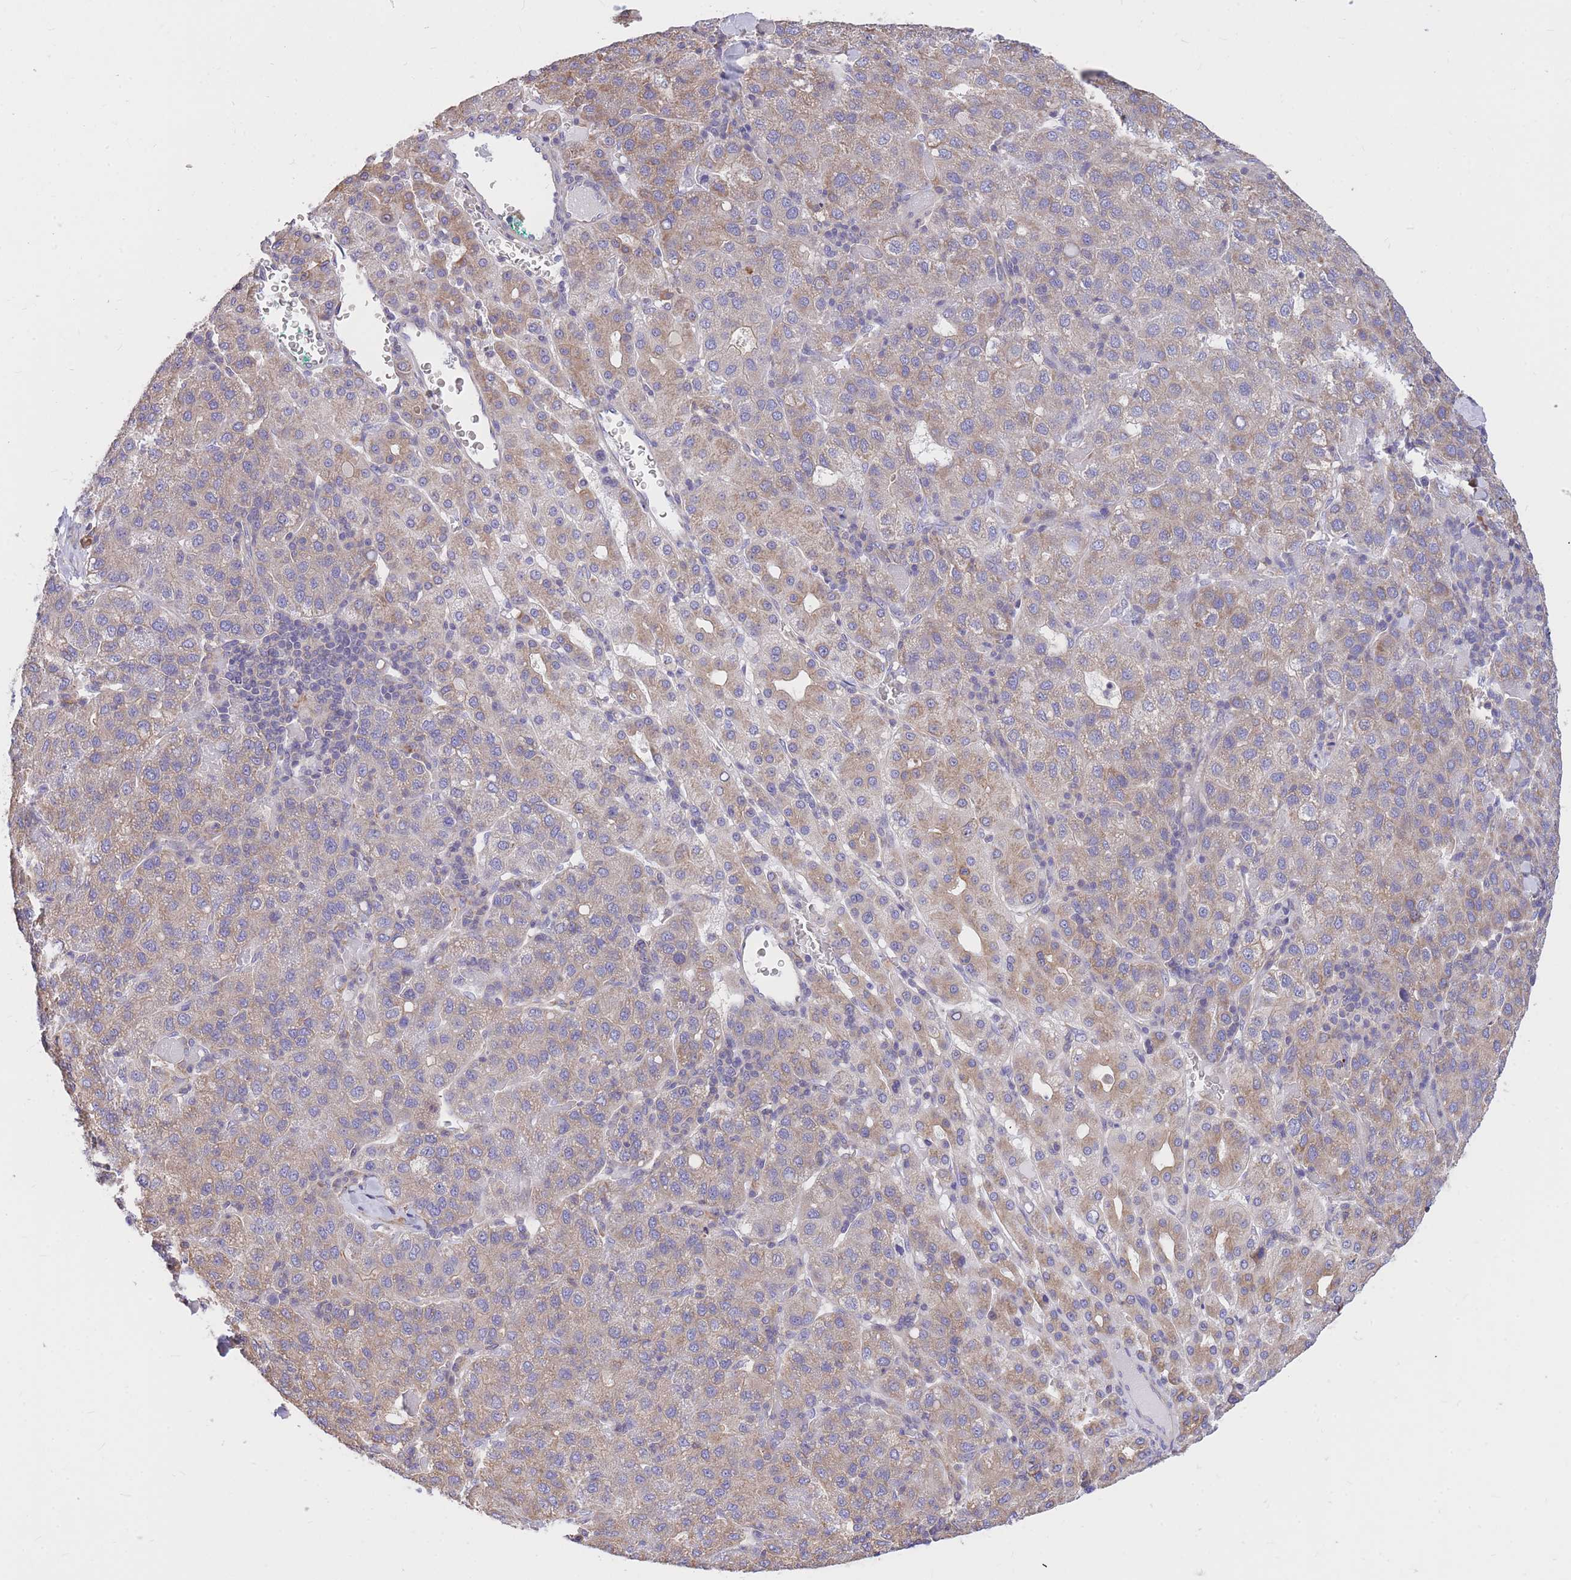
{"staining": {"intensity": "weak", "quantity": "25%-75%", "location": "cytoplasmic/membranous"}, "tissue": "liver cancer", "cell_type": "Tumor cells", "image_type": "cancer", "snomed": [{"axis": "morphology", "description": "Carcinoma, Hepatocellular, NOS"}, {"axis": "topography", "description": "Liver"}], "caption": "Immunohistochemistry (IHC) photomicrograph of neoplastic tissue: liver cancer stained using IHC shows low levels of weak protein expression localized specifically in the cytoplasmic/membranous of tumor cells, appearing as a cytoplasmic/membranous brown color.", "gene": "GBP7", "patient": {"sex": "male", "age": 65}}